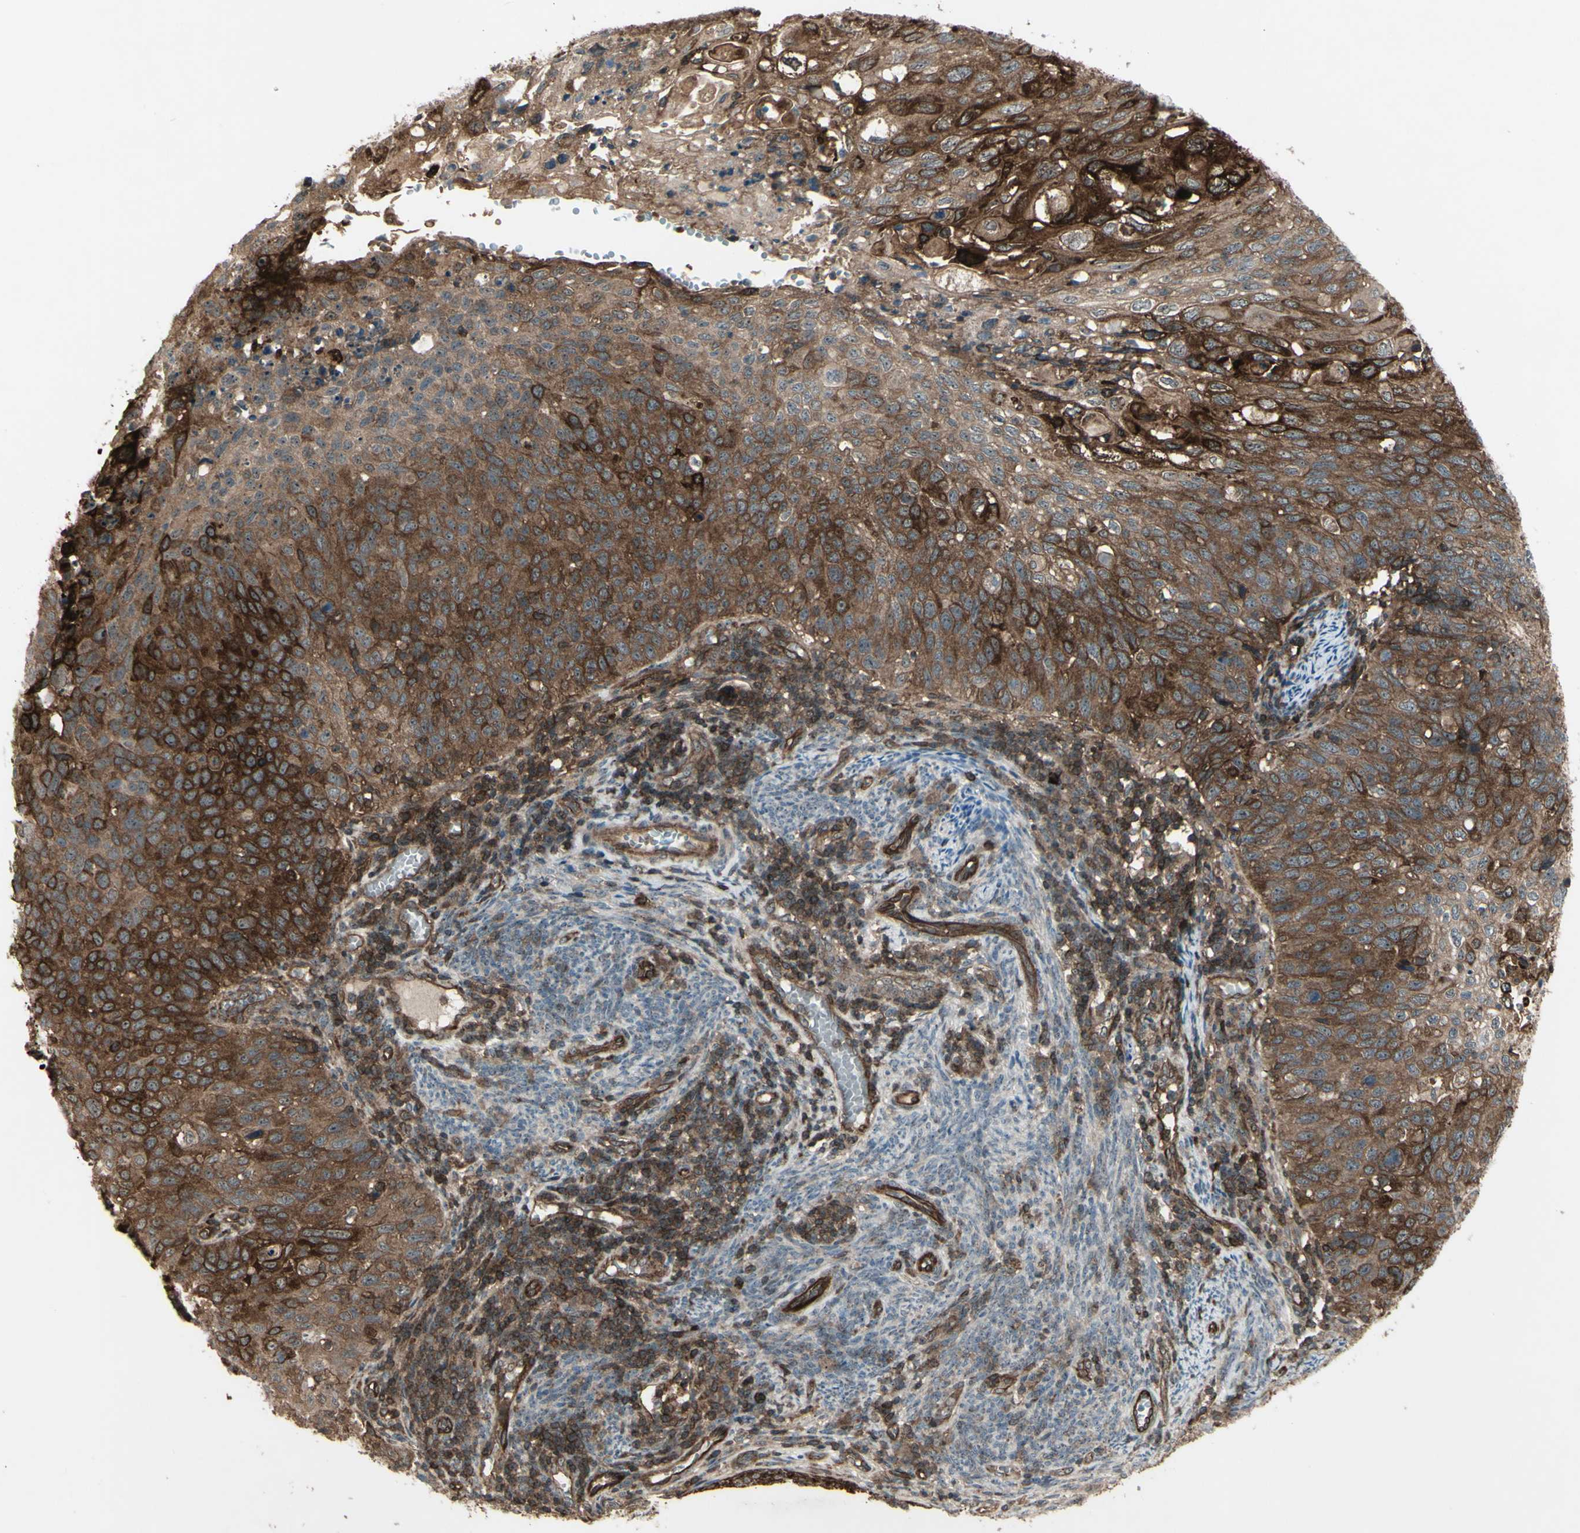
{"staining": {"intensity": "strong", "quantity": ">75%", "location": "cytoplasmic/membranous"}, "tissue": "cervical cancer", "cell_type": "Tumor cells", "image_type": "cancer", "snomed": [{"axis": "morphology", "description": "Squamous cell carcinoma, NOS"}, {"axis": "topography", "description": "Cervix"}], "caption": "This is an image of IHC staining of squamous cell carcinoma (cervical), which shows strong expression in the cytoplasmic/membranous of tumor cells.", "gene": "FXYD5", "patient": {"sex": "female", "age": 70}}